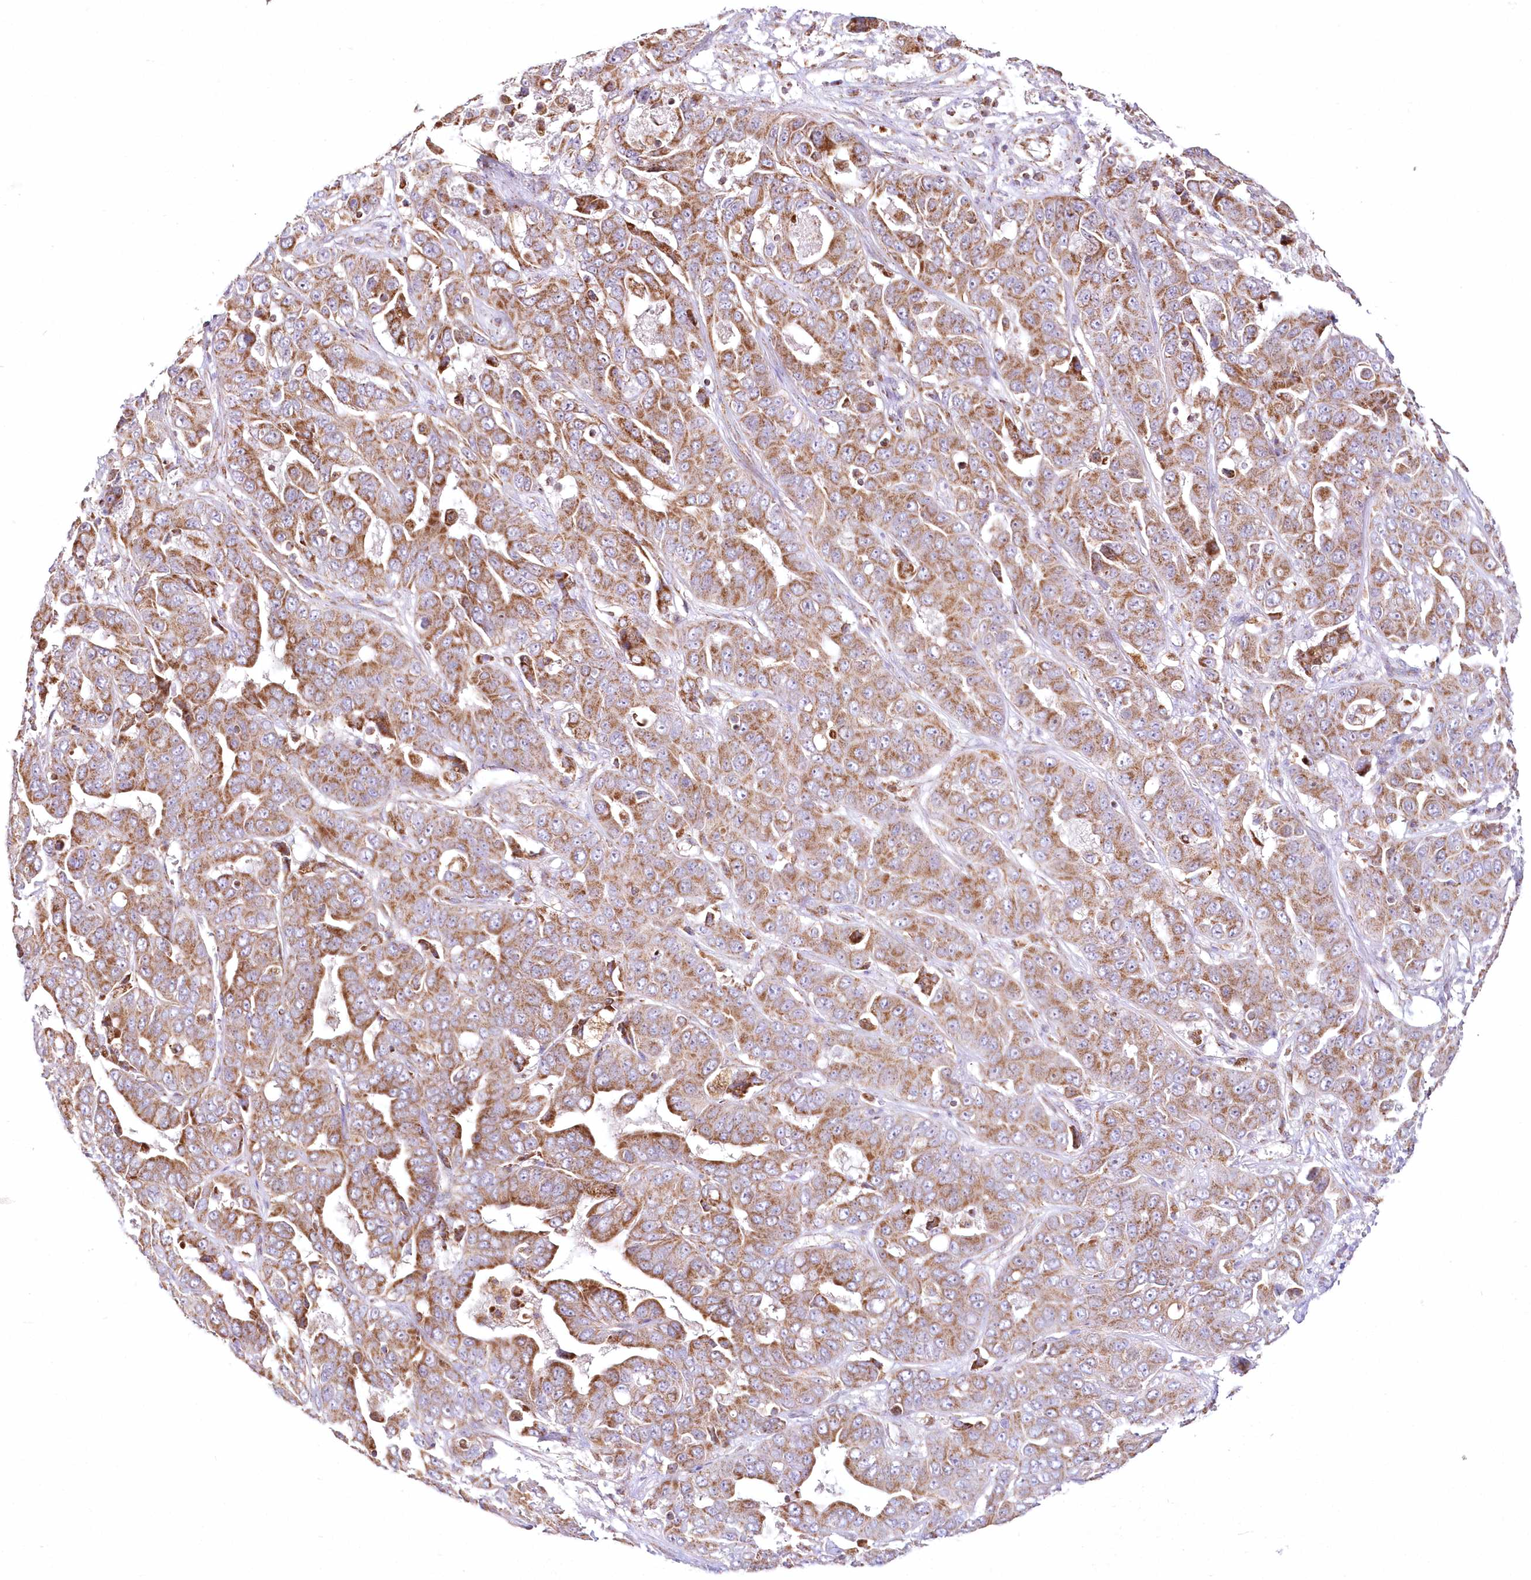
{"staining": {"intensity": "moderate", "quantity": ">75%", "location": "cytoplasmic/membranous"}, "tissue": "liver cancer", "cell_type": "Tumor cells", "image_type": "cancer", "snomed": [{"axis": "morphology", "description": "Cholangiocarcinoma"}, {"axis": "topography", "description": "Liver"}], "caption": "Liver cancer tissue shows moderate cytoplasmic/membranous positivity in approximately >75% of tumor cells", "gene": "DNA2", "patient": {"sex": "female", "age": 52}}